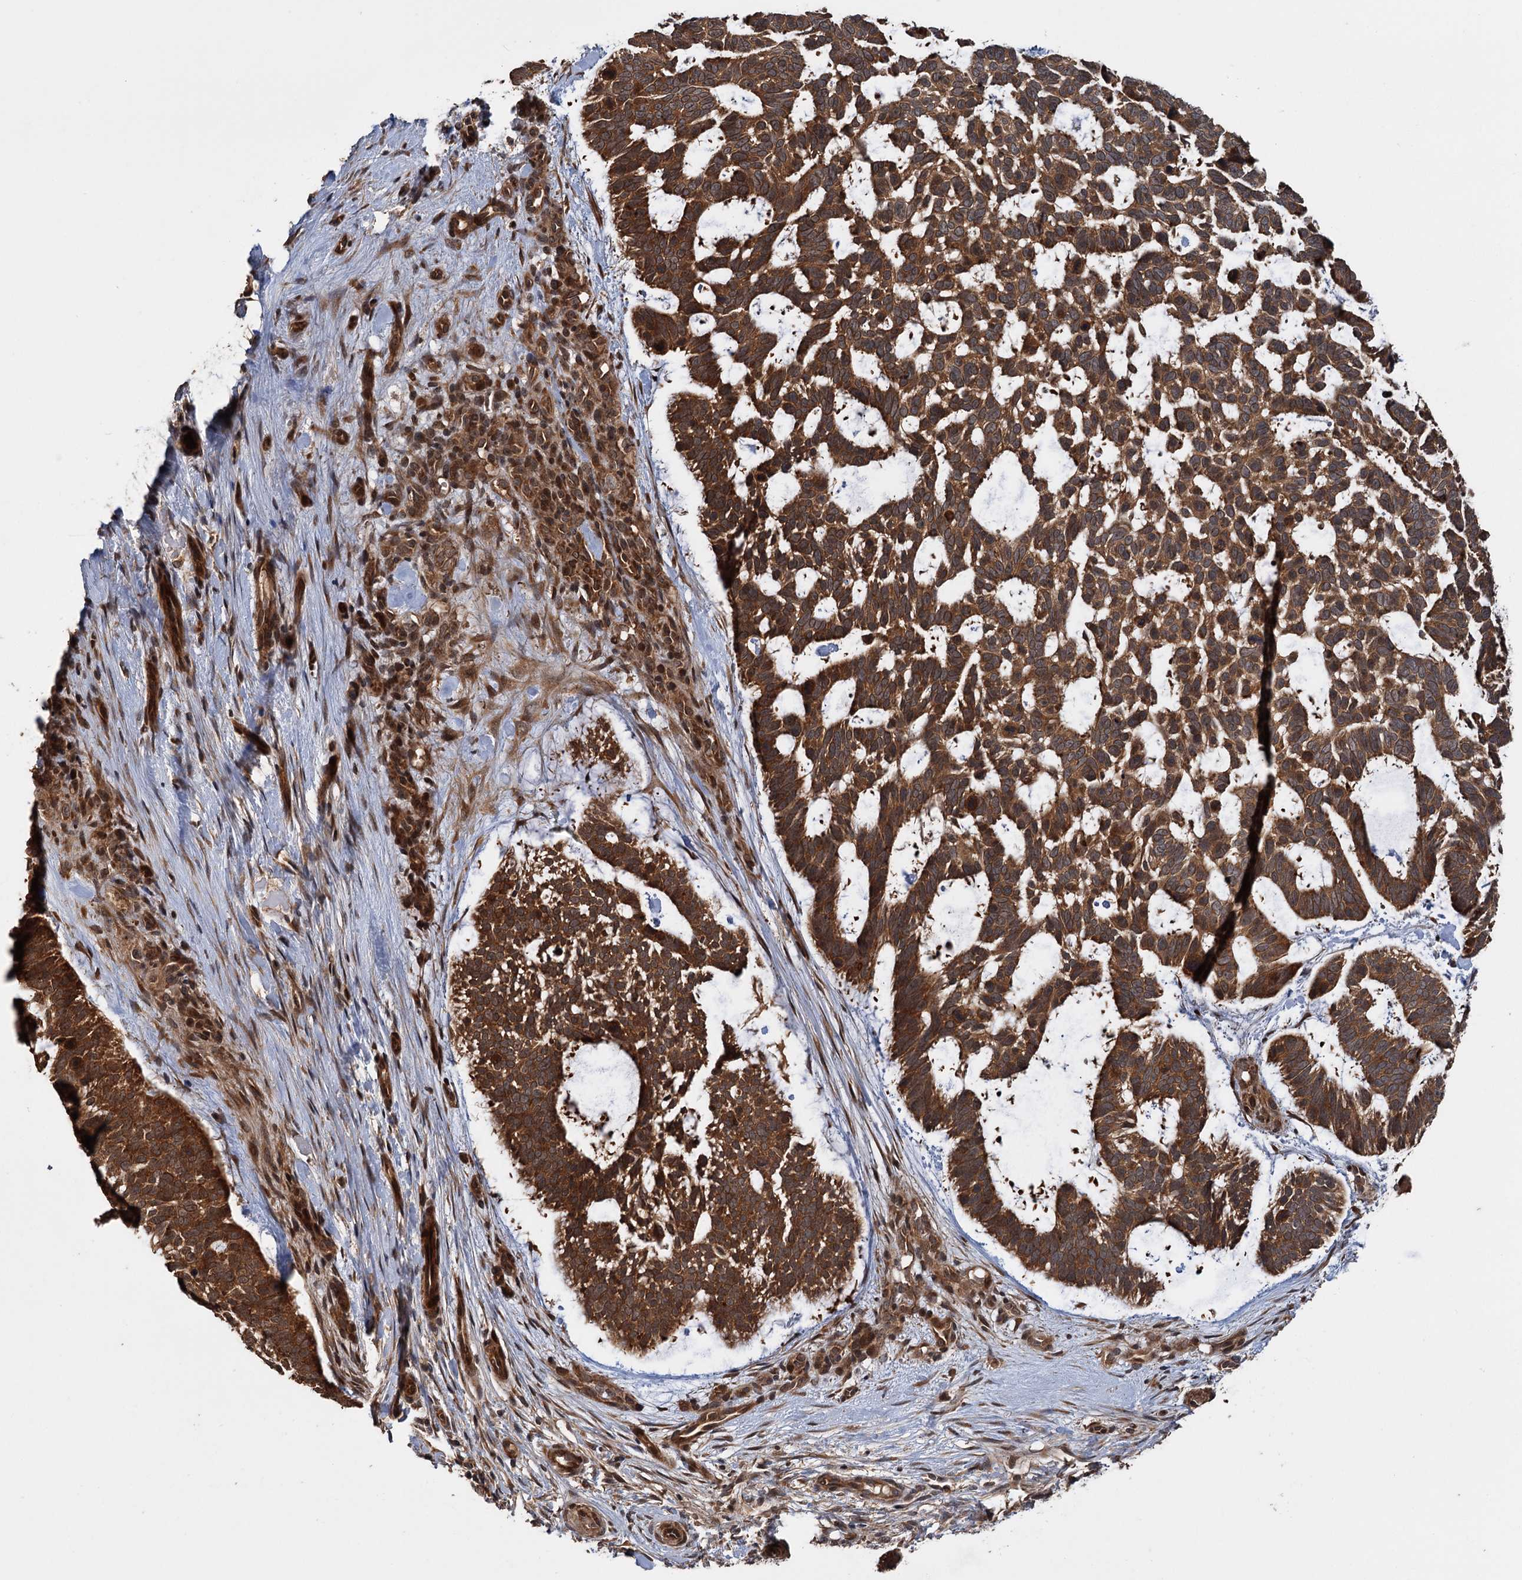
{"staining": {"intensity": "strong", "quantity": ">75%", "location": "cytoplasmic/membranous"}, "tissue": "skin cancer", "cell_type": "Tumor cells", "image_type": "cancer", "snomed": [{"axis": "morphology", "description": "Basal cell carcinoma"}, {"axis": "topography", "description": "Skin"}], "caption": "Skin cancer stained for a protein (brown) reveals strong cytoplasmic/membranous positive positivity in about >75% of tumor cells.", "gene": "KANSL2", "patient": {"sex": "male", "age": 88}}